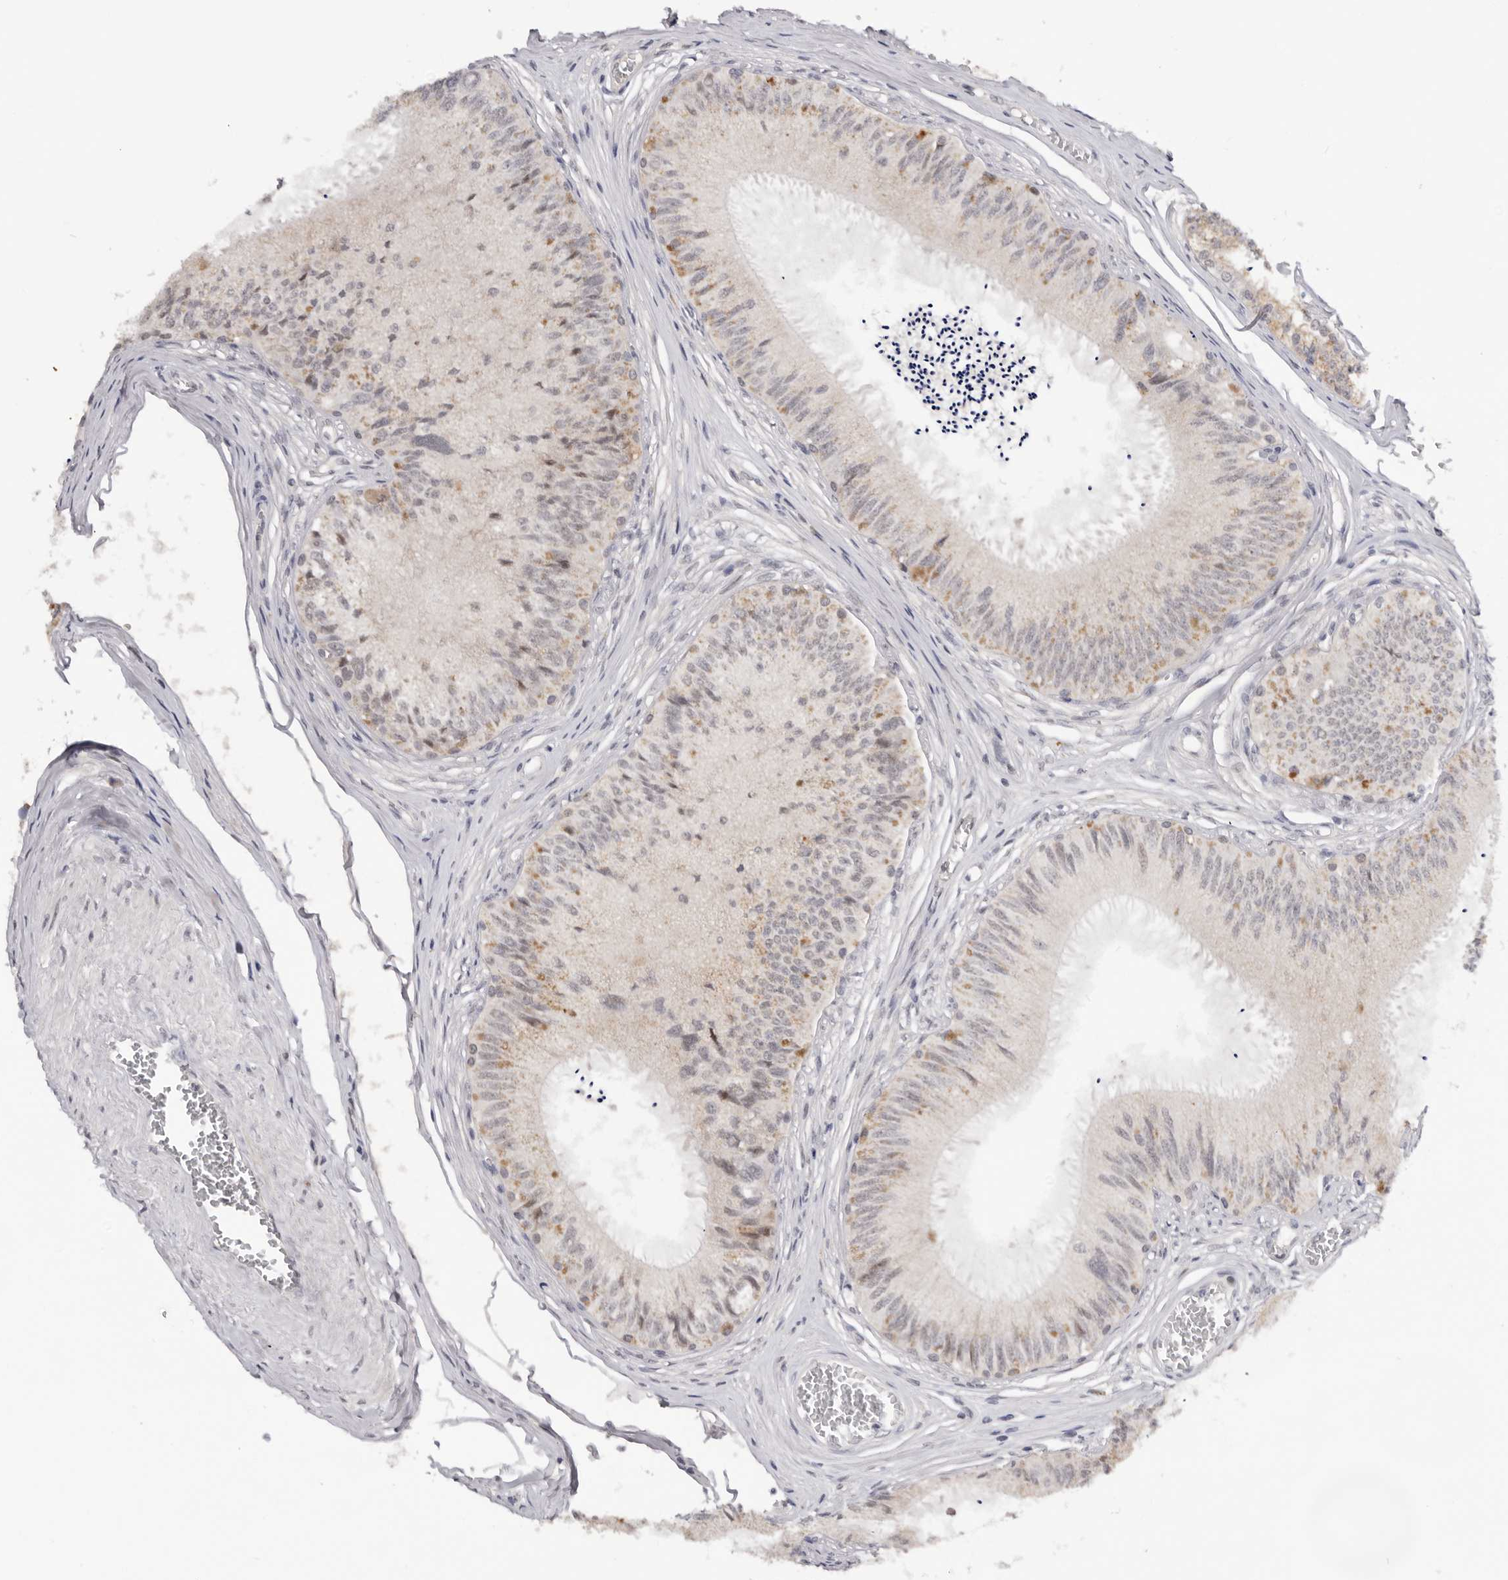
{"staining": {"intensity": "moderate", "quantity": "25%-75%", "location": "cytoplasmic/membranous,nuclear"}, "tissue": "epididymis", "cell_type": "Glandular cells", "image_type": "normal", "snomed": [{"axis": "morphology", "description": "Normal tissue, NOS"}, {"axis": "topography", "description": "Epididymis"}], "caption": "Protein analysis of benign epididymis exhibits moderate cytoplasmic/membranous,nuclear staining in about 25%-75% of glandular cells.", "gene": "BRCA2", "patient": {"sex": "male", "age": 79}}